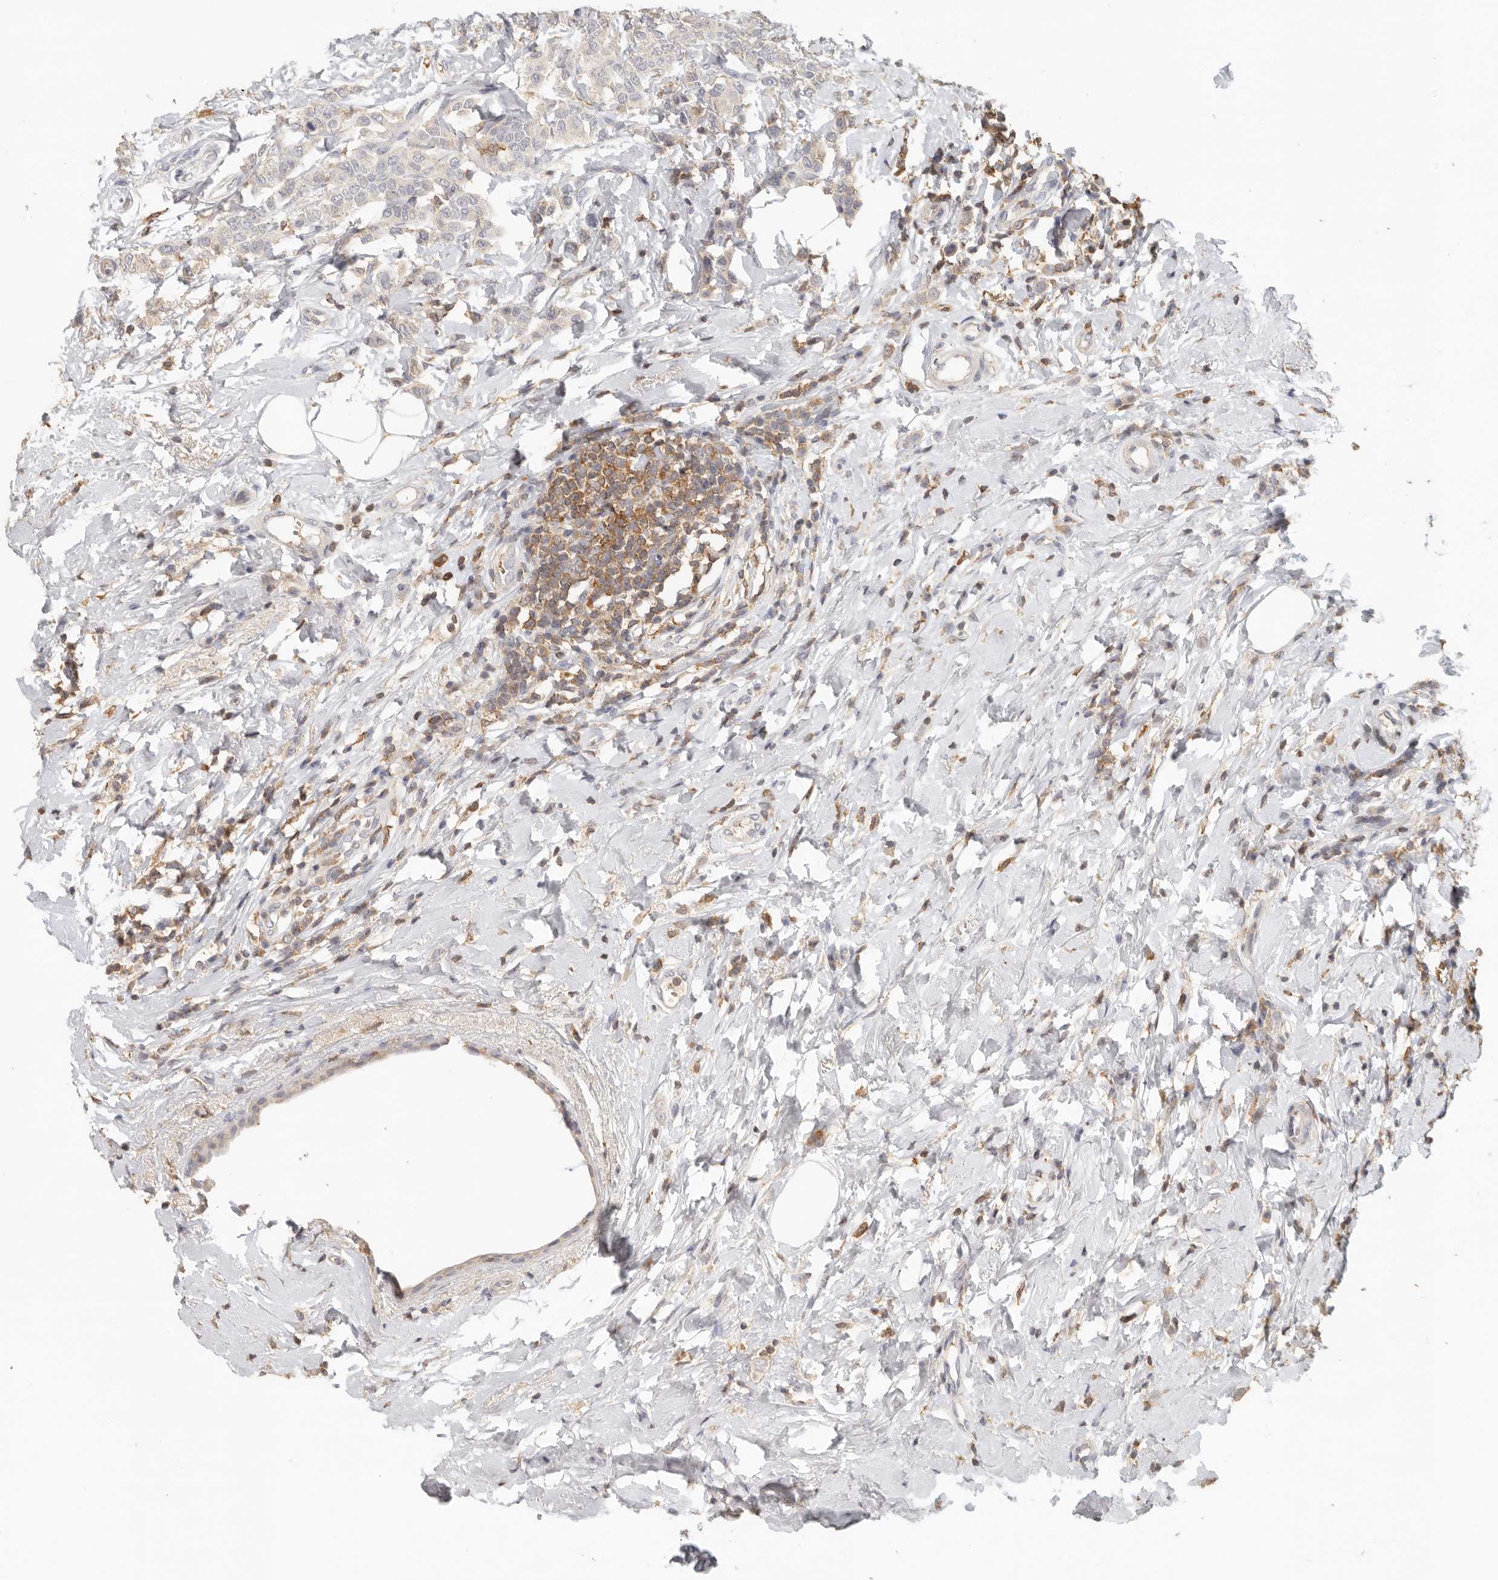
{"staining": {"intensity": "weak", "quantity": "<25%", "location": "cytoplasmic/membranous"}, "tissue": "breast cancer", "cell_type": "Tumor cells", "image_type": "cancer", "snomed": [{"axis": "morphology", "description": "Lobular carcinoma"}, {"axis": "topography", "description": "Breast"}], "caption": "DAB (3,3'-diaminobenzidine) immunohistochemical staining of breast cancer displays no significant staining in tumor cells.", "gene": "CSK", "patient": {"sex": "female", "age": 47}}